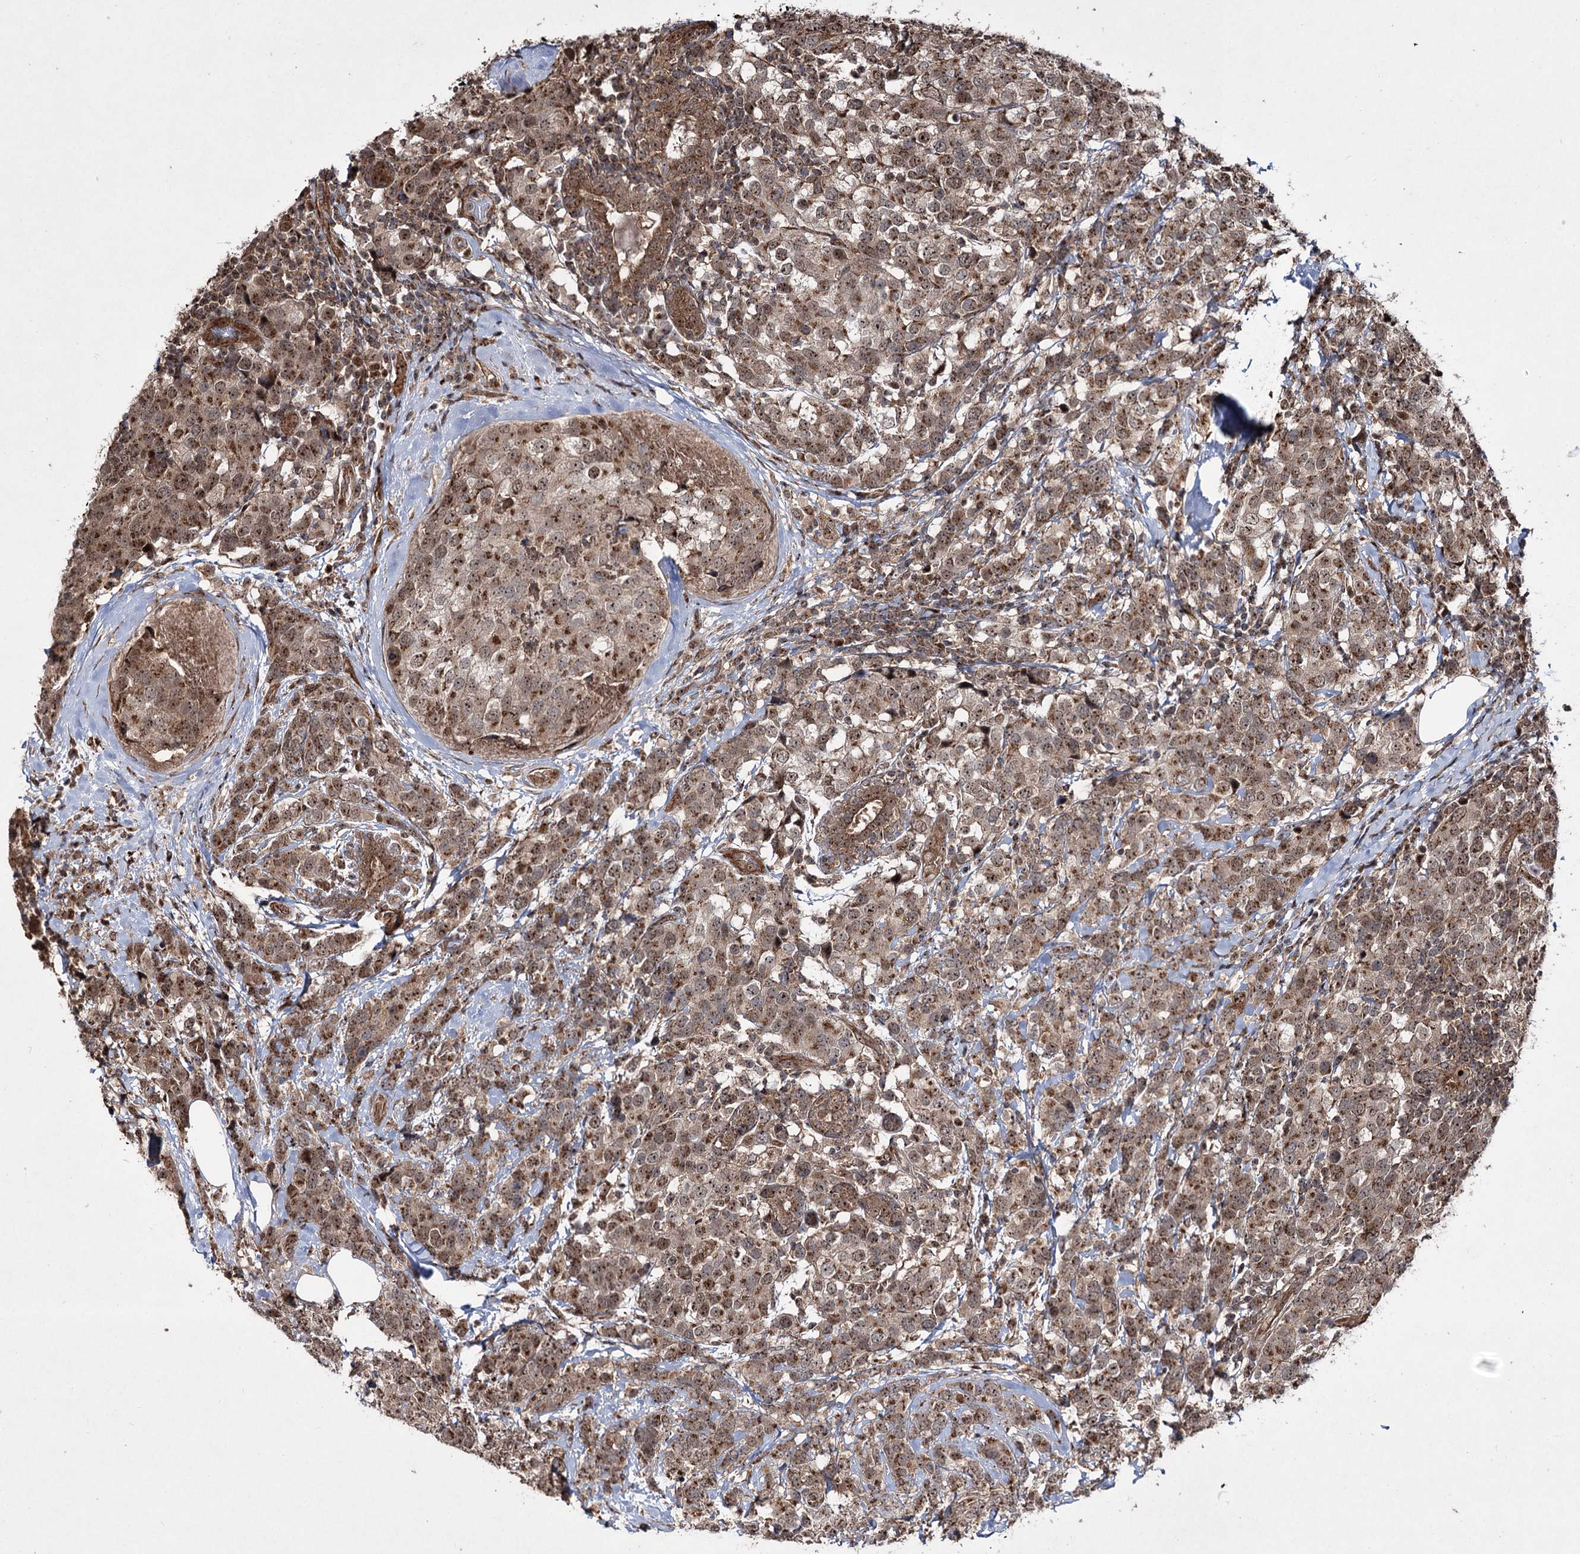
{"staining": {"intensity": "moderate", "quantity": ">75%", "location": "cytoplasmic/membranous,nuclear"}, "tissue": "breast cancer", "cell_type": "Tumor cells", "image_type": "cancer", "snomed": [{"axis": "morphology", "description": "Lobular carcinoma"}, {"axis": "topography", "description": "Breast"}], "caption": "High-magnification brightfield microscopy of breast lobular carcinoma stained with DAB (brown) and counterstained with hematoxylin (blue). tumor cells exhibit moderate cytoplasmic/membranous and nuclear expression is appreciated in about>75% of cells.", "gene": "SERINC5", "patient": {"sex": "female", "age": 59}}